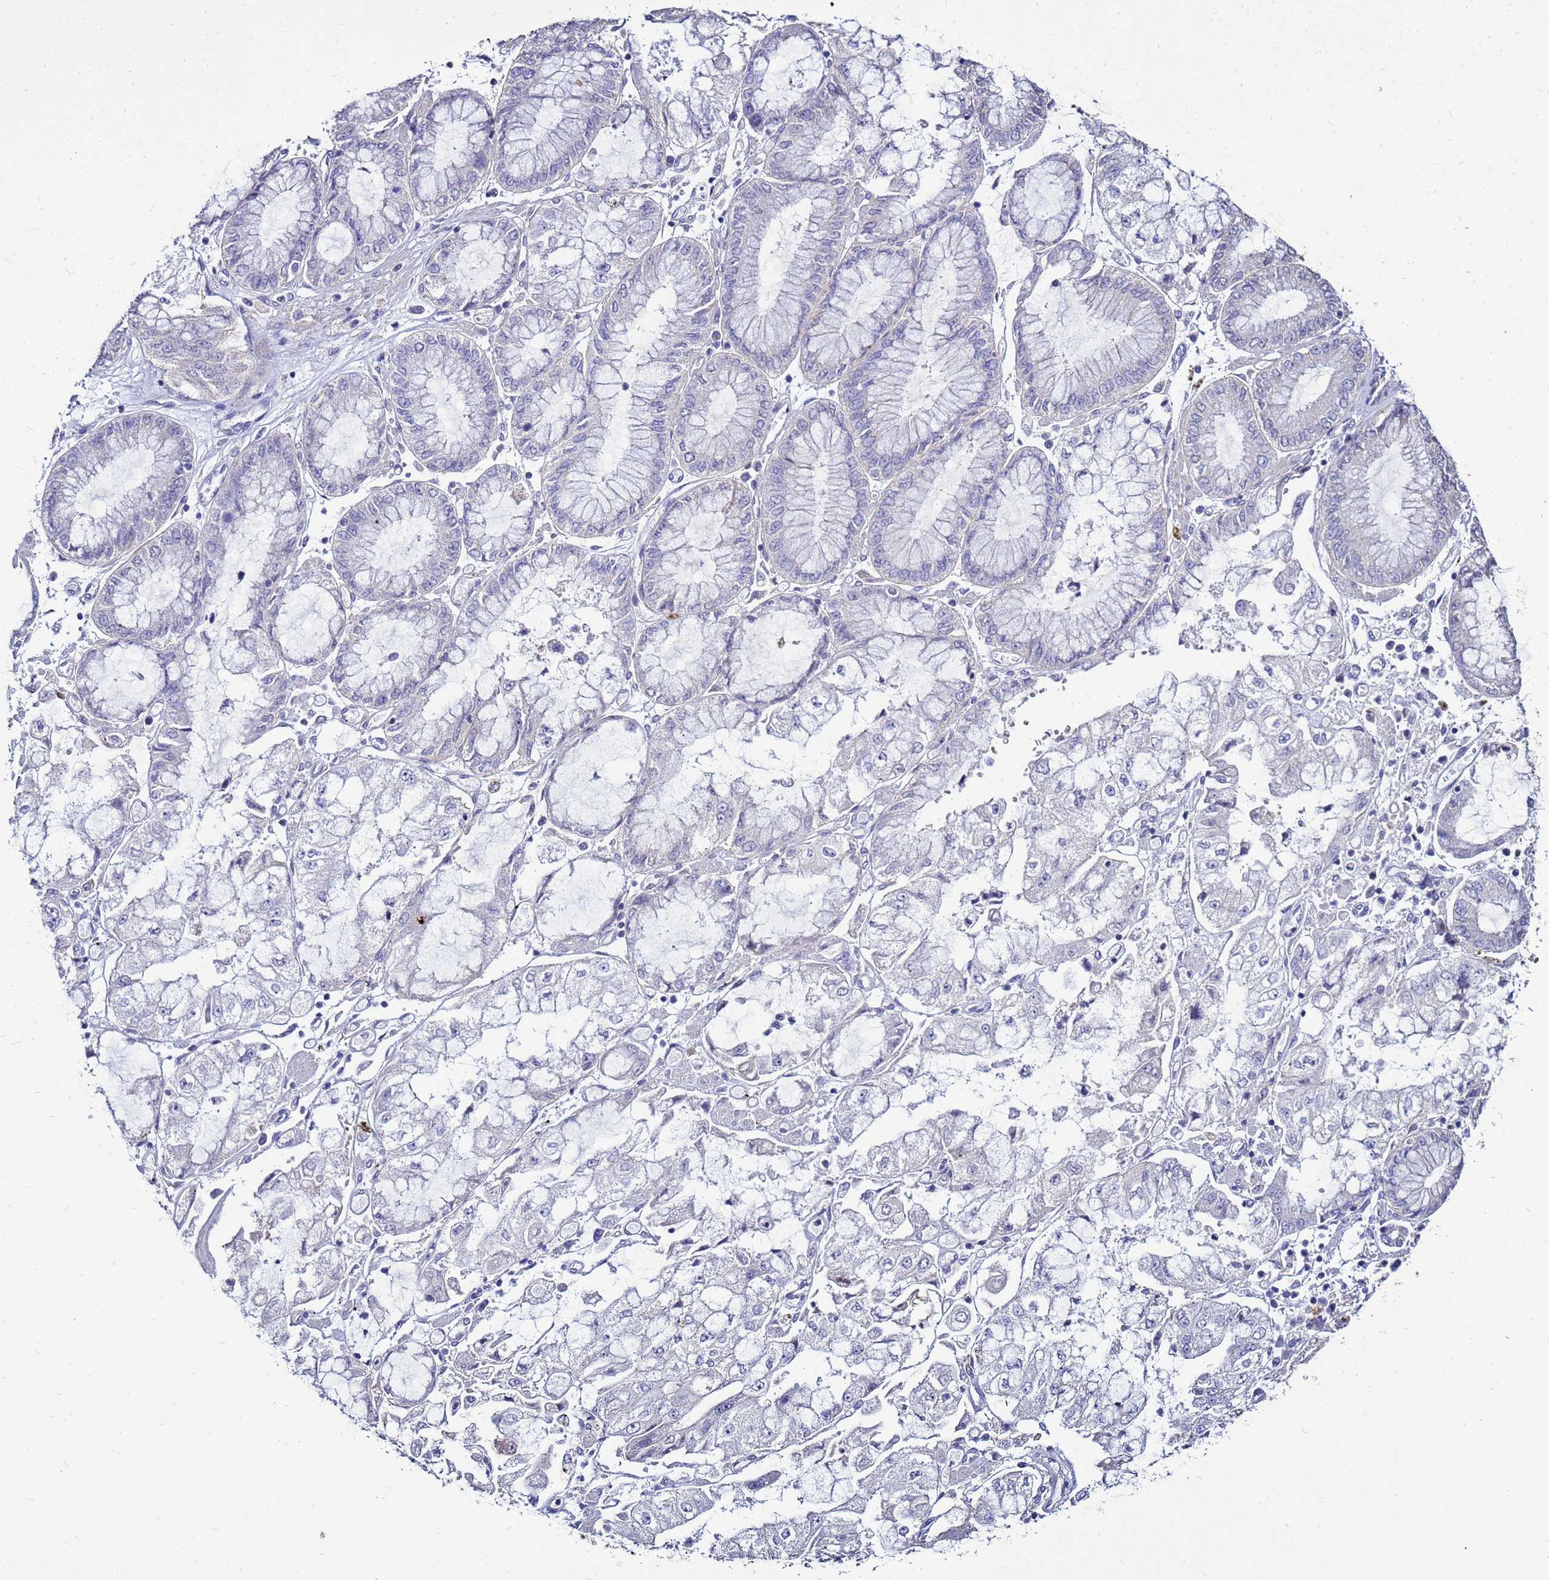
{"staining": {"intensity": "negative", "quantity": "none", "location": "none"}, "tissue": "stomach cancer", "cell_type": "Tumor cells", "image_type": "cancer", "snomed": [{"axis": "morphology", "description": "Adenocarcinoma, NOS"}, {"axis": "topography", "description": "Stomach"}], "caption": "The micrograph reveals no staining of tumor cells in stomach adenocarcinoma.", "gene": "S100A2", "patient": {"sex": "male", "age": 76}}